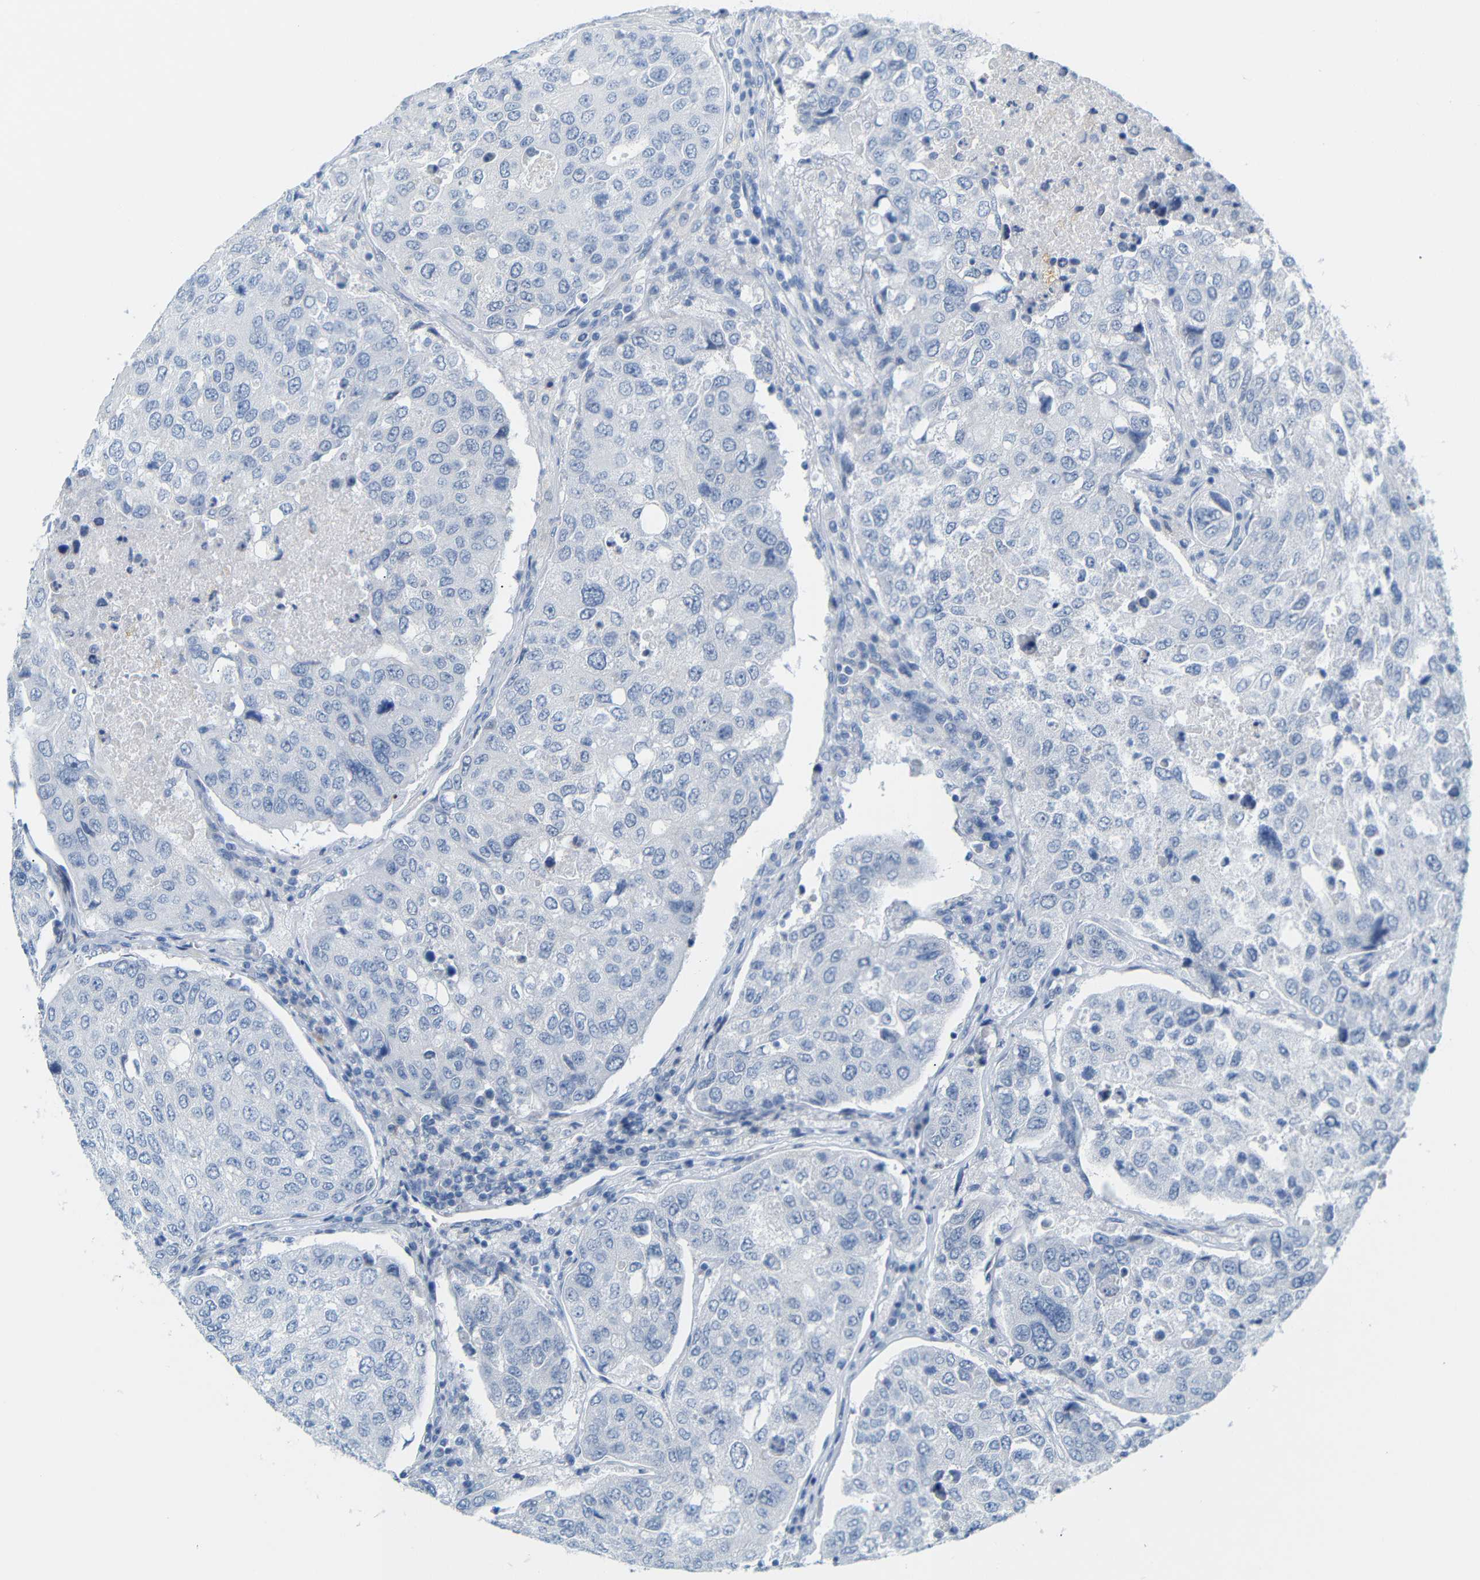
{"staining": {"intensity": "negative", "quantity": "none", "location": "none"}, "tissue": "urothelial cancer", "cell_type": "Tumor cells", "image_type": "cancer", "snomed": [{"axis": "morphology", "description": "Urothelial carcinoma, High grade"}, {"axis": "topography", "description": "Lymph node"}, {"axis": "topography", "description": "Urinary bladder"}], "caption": "High power microscopy image of an immunohistochemistry (IHC) image of urothelial cancer, revealing no significant staining in tumor cells.", "gene": "FCRL1", "patient": {"sex": "male", "age": 51}}